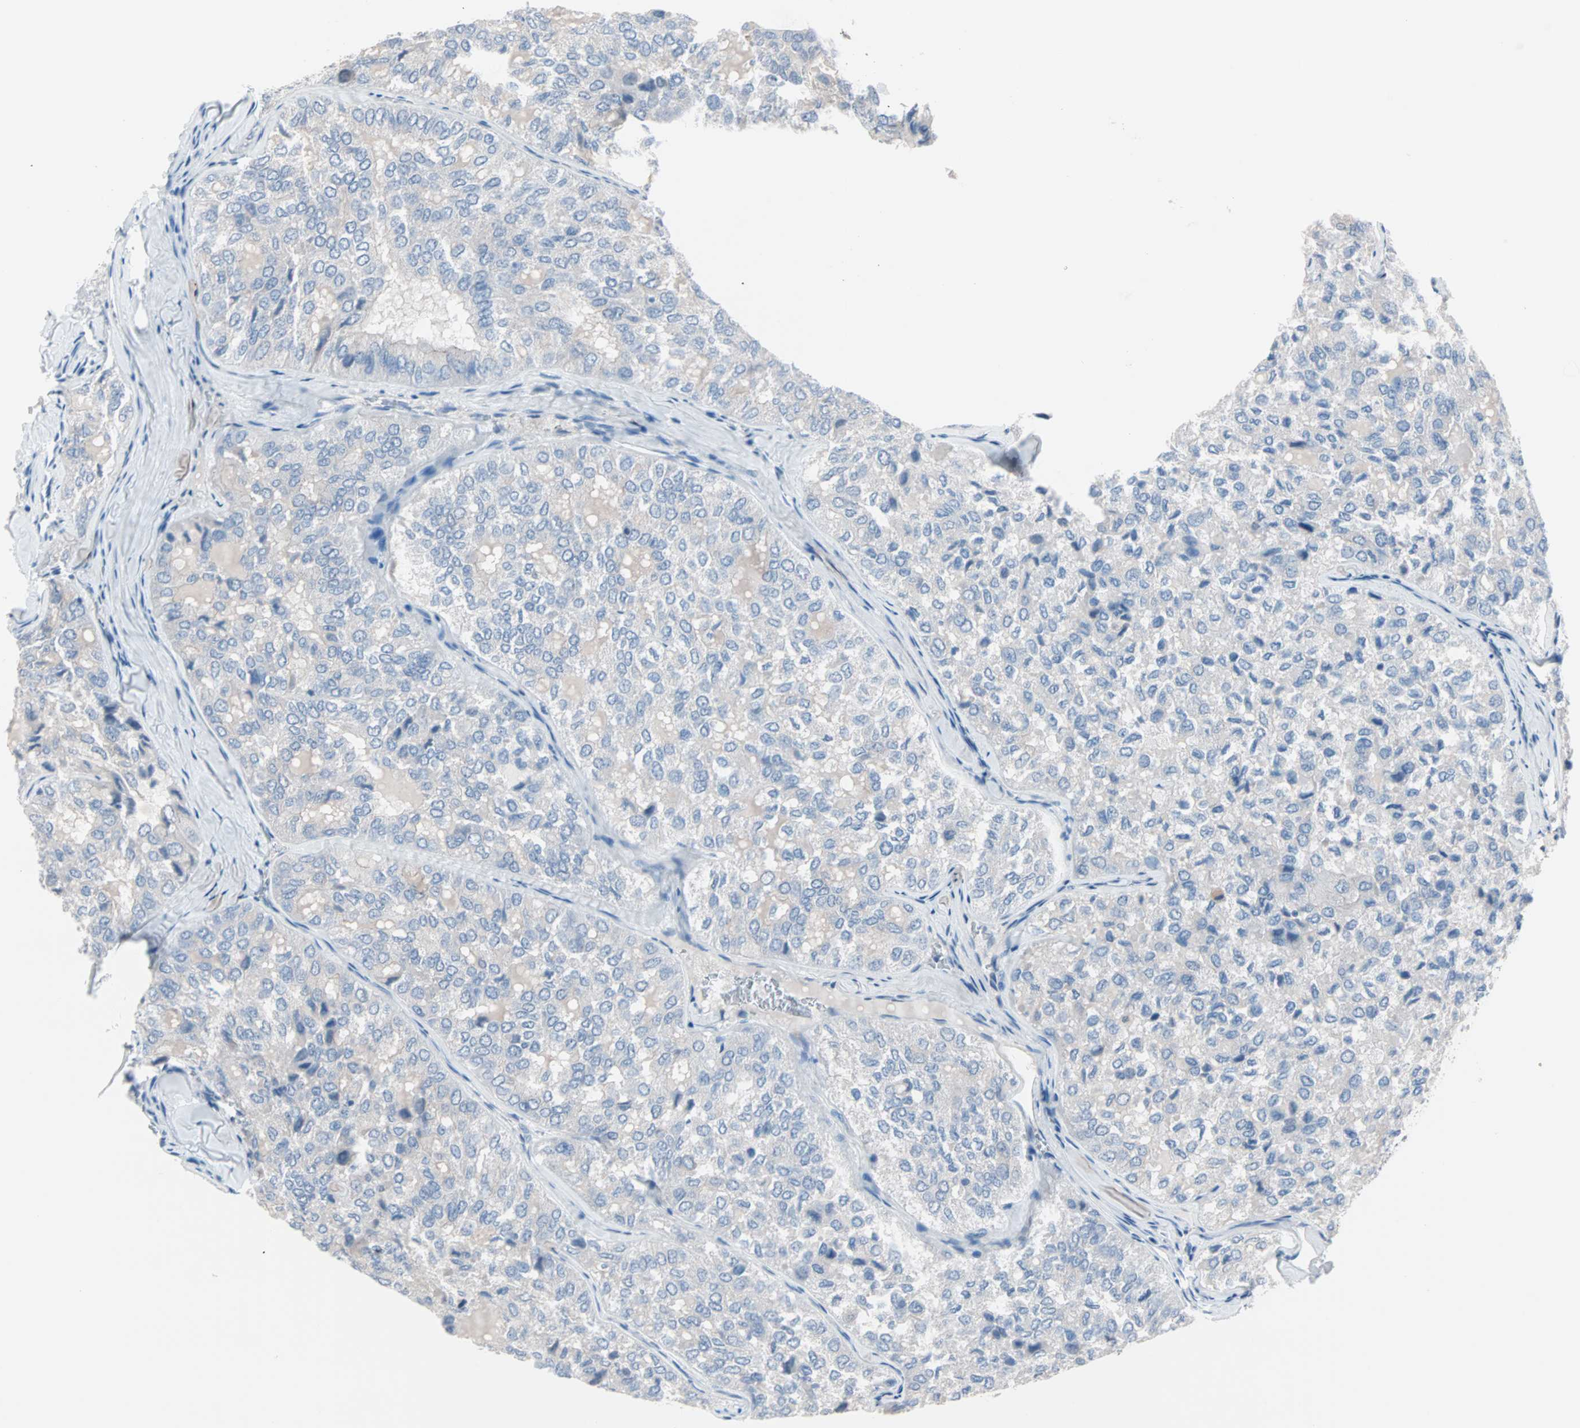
{"staining": {"intensity": "negative", "quantity": "none", "location": "none"}, "tissue": "thyroid cancer", "cell_type": "Tumor cells", "image_type": "cancer", "snomed": [{"axis": "morphology", "description": "Follicular adenoma carcinoma, NOS"}, {"axis": "topography", "description": "Thyroid gland"}], "caption": "Immunohistochemistry (IHC) of human thyroid cancer shows no expression in tumor cells.", "gene": "ULBP1", "patient": {"sex": "male", "age": 75}}